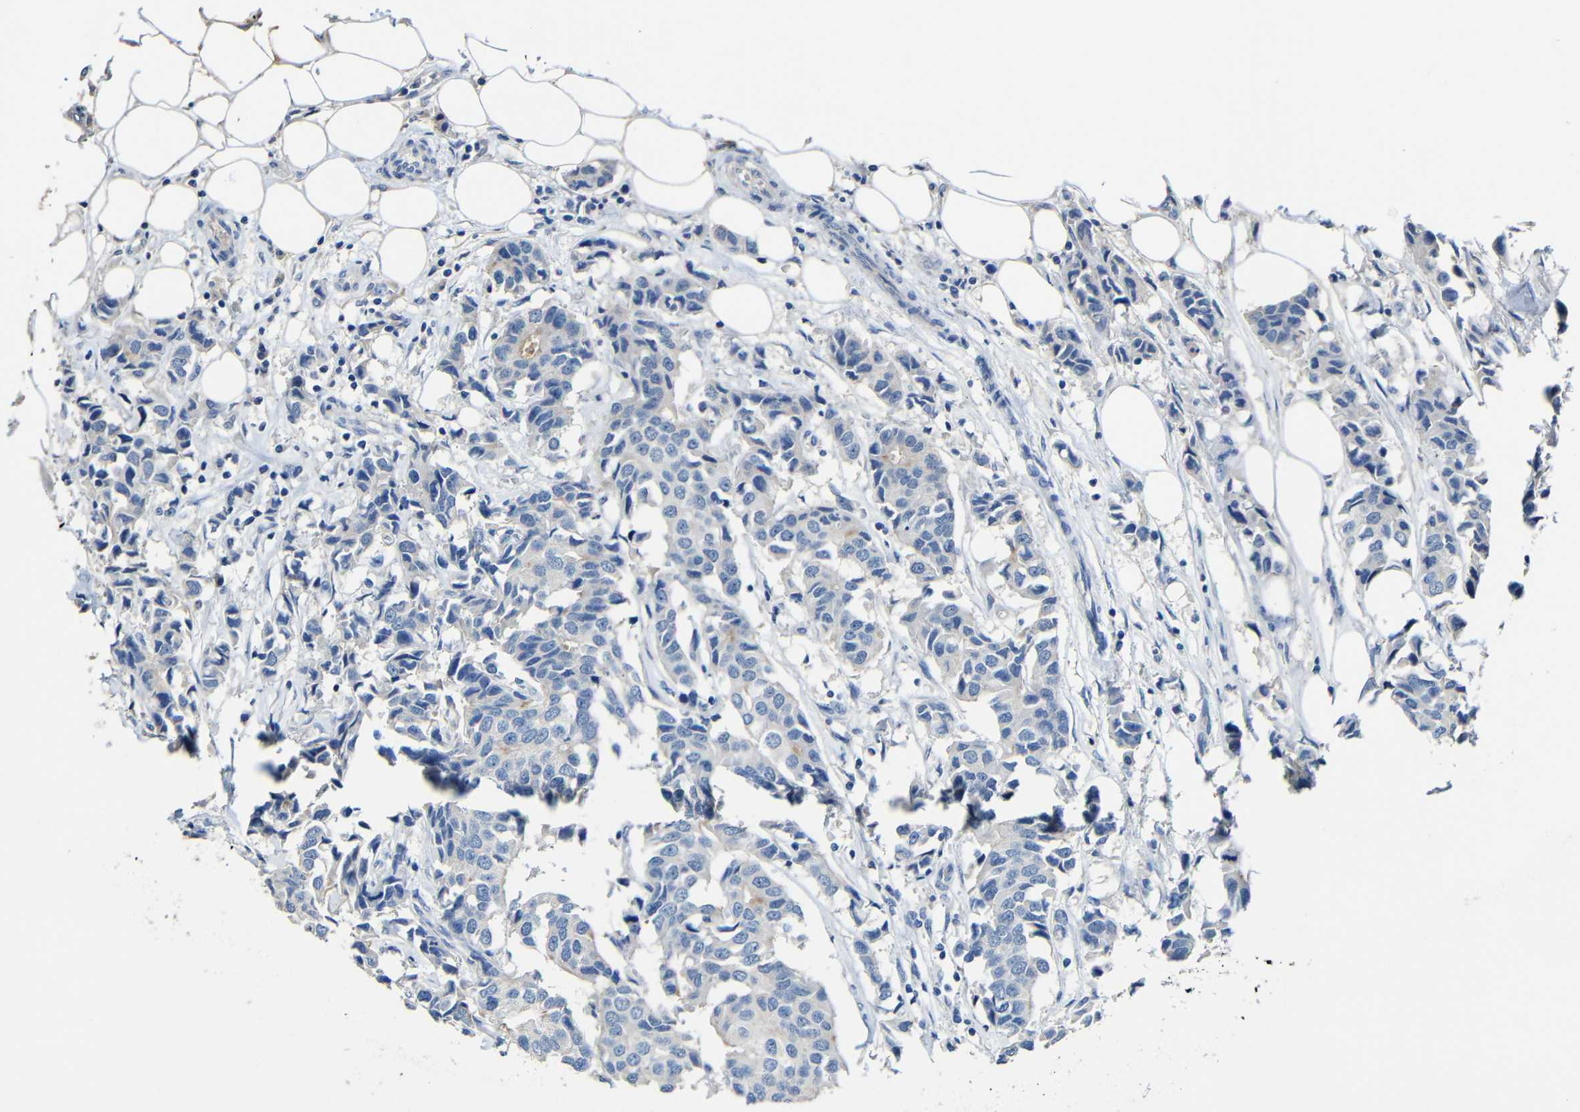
{"staining": {"intensity": "negative", "quantity": "none", "location": "none"}, "tissue": "breast cancer", "cell_type": "Tumor cells", "image_type": "cancer", "snomed": [{"axis": "morphology", "description": "Duct carcinoma"}, {"axis": "topography", "description": "Breast"}], "caption": "The image exhibits no significant staining in tumor cells of breast cancer (intraductal carcinoma). The staining was performed using DAB (3,3'-diaminobenzidine) to visualize the protein expression in brown, while the nuclei were stained in blue with hematoxylin (Magnification: 20x).", "gene": "ACKR2", "patient": {"sex": "female", "age": 80}}